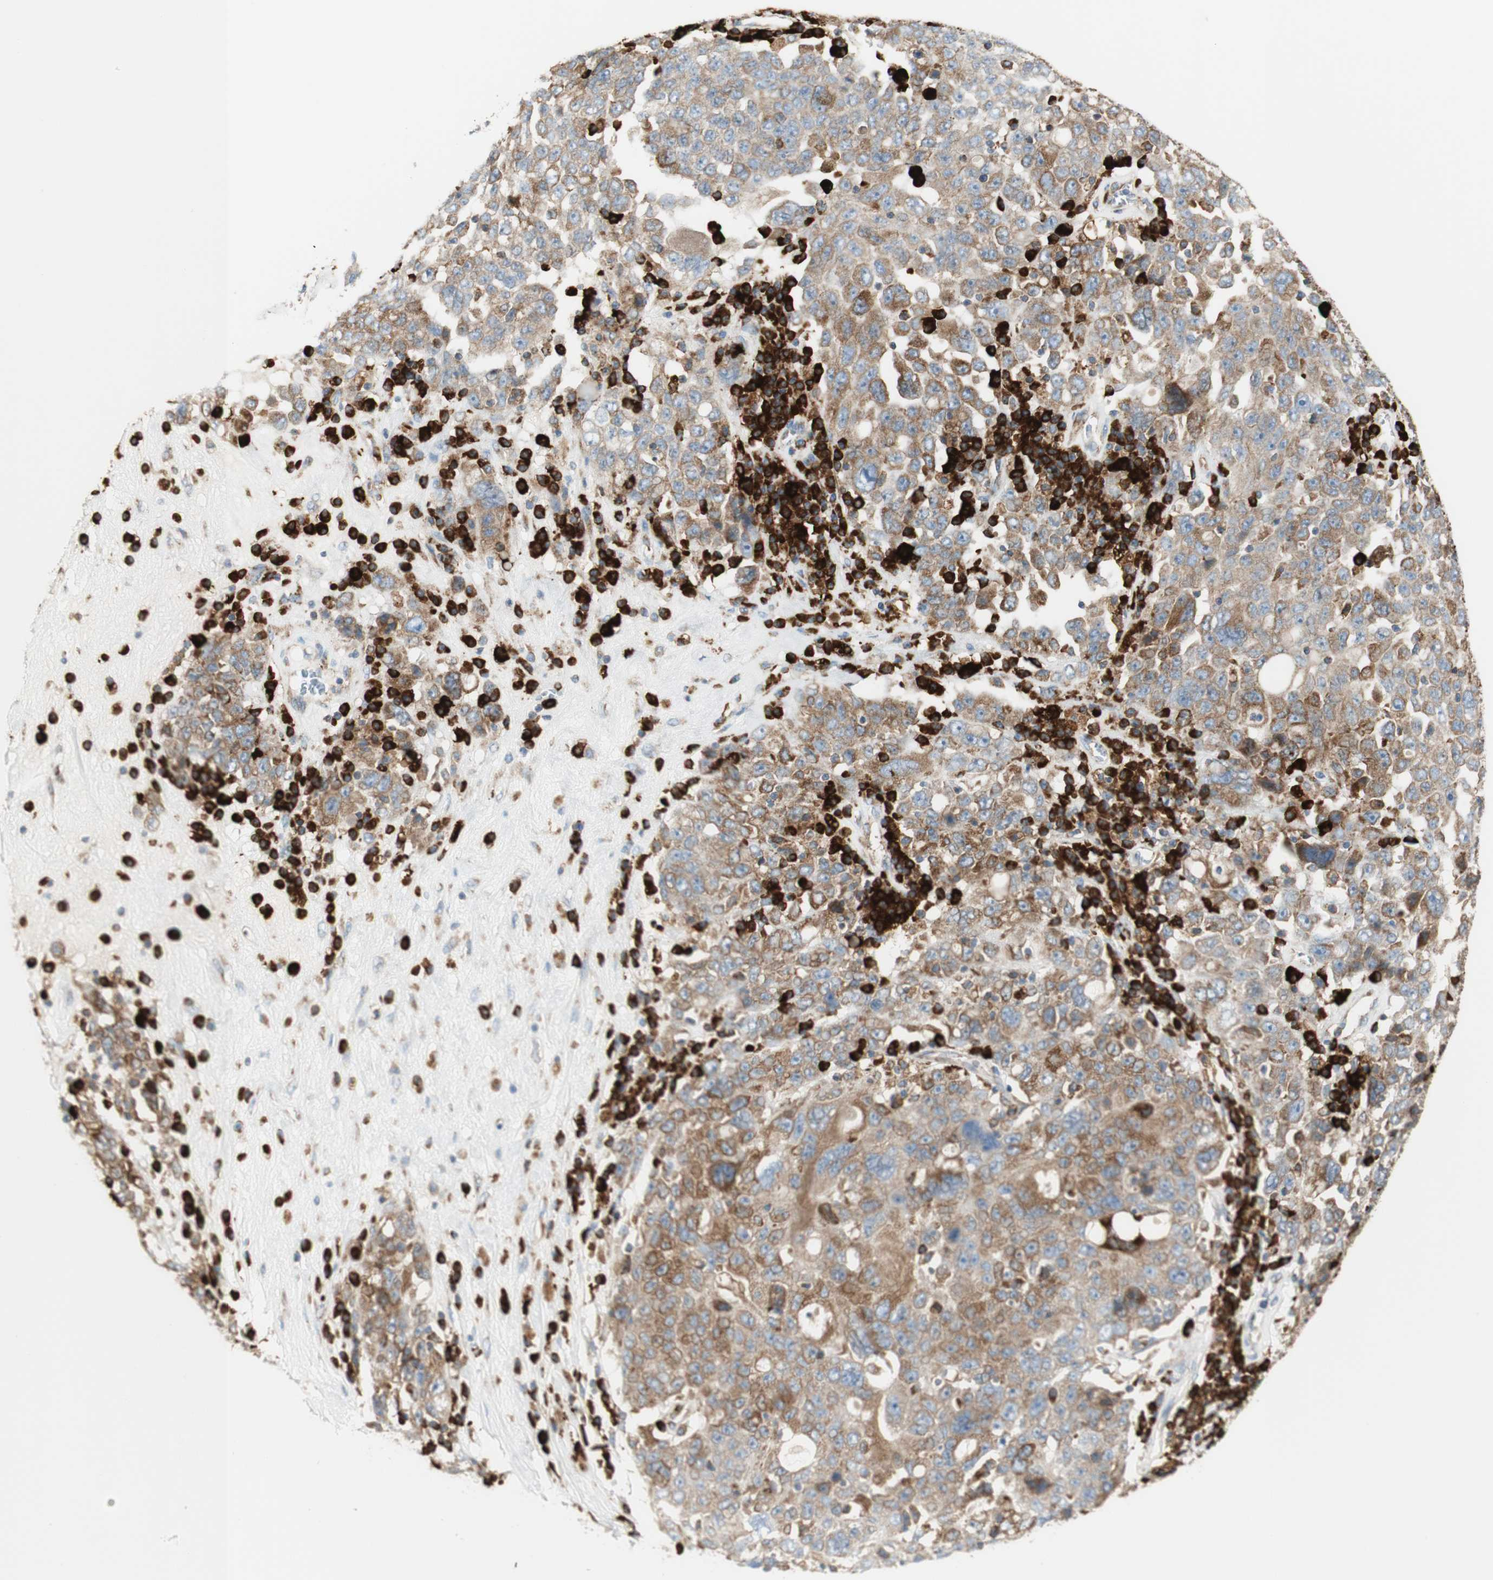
{"staining": {"intensity": "moderate", "quantity": ">75%", "location": "cytoplasmic/membranous"}, "tissue": "ovarian cancer", "cell_type": "Tumor cells", "image_type": "cancer", "snomed": [{"axis": "morphology", "description": "Carcinoma, endometroid"}, {"axis": "topography", "description": "Ovary"}], "caption": "The immunohistochemical stain shows moderate cytoplasmic/membranous positivity in tumor cells of ovarian endometroid carcinoma tissue.", "gene": "MANF", "patient": {"sex": "female", "age": 62}}